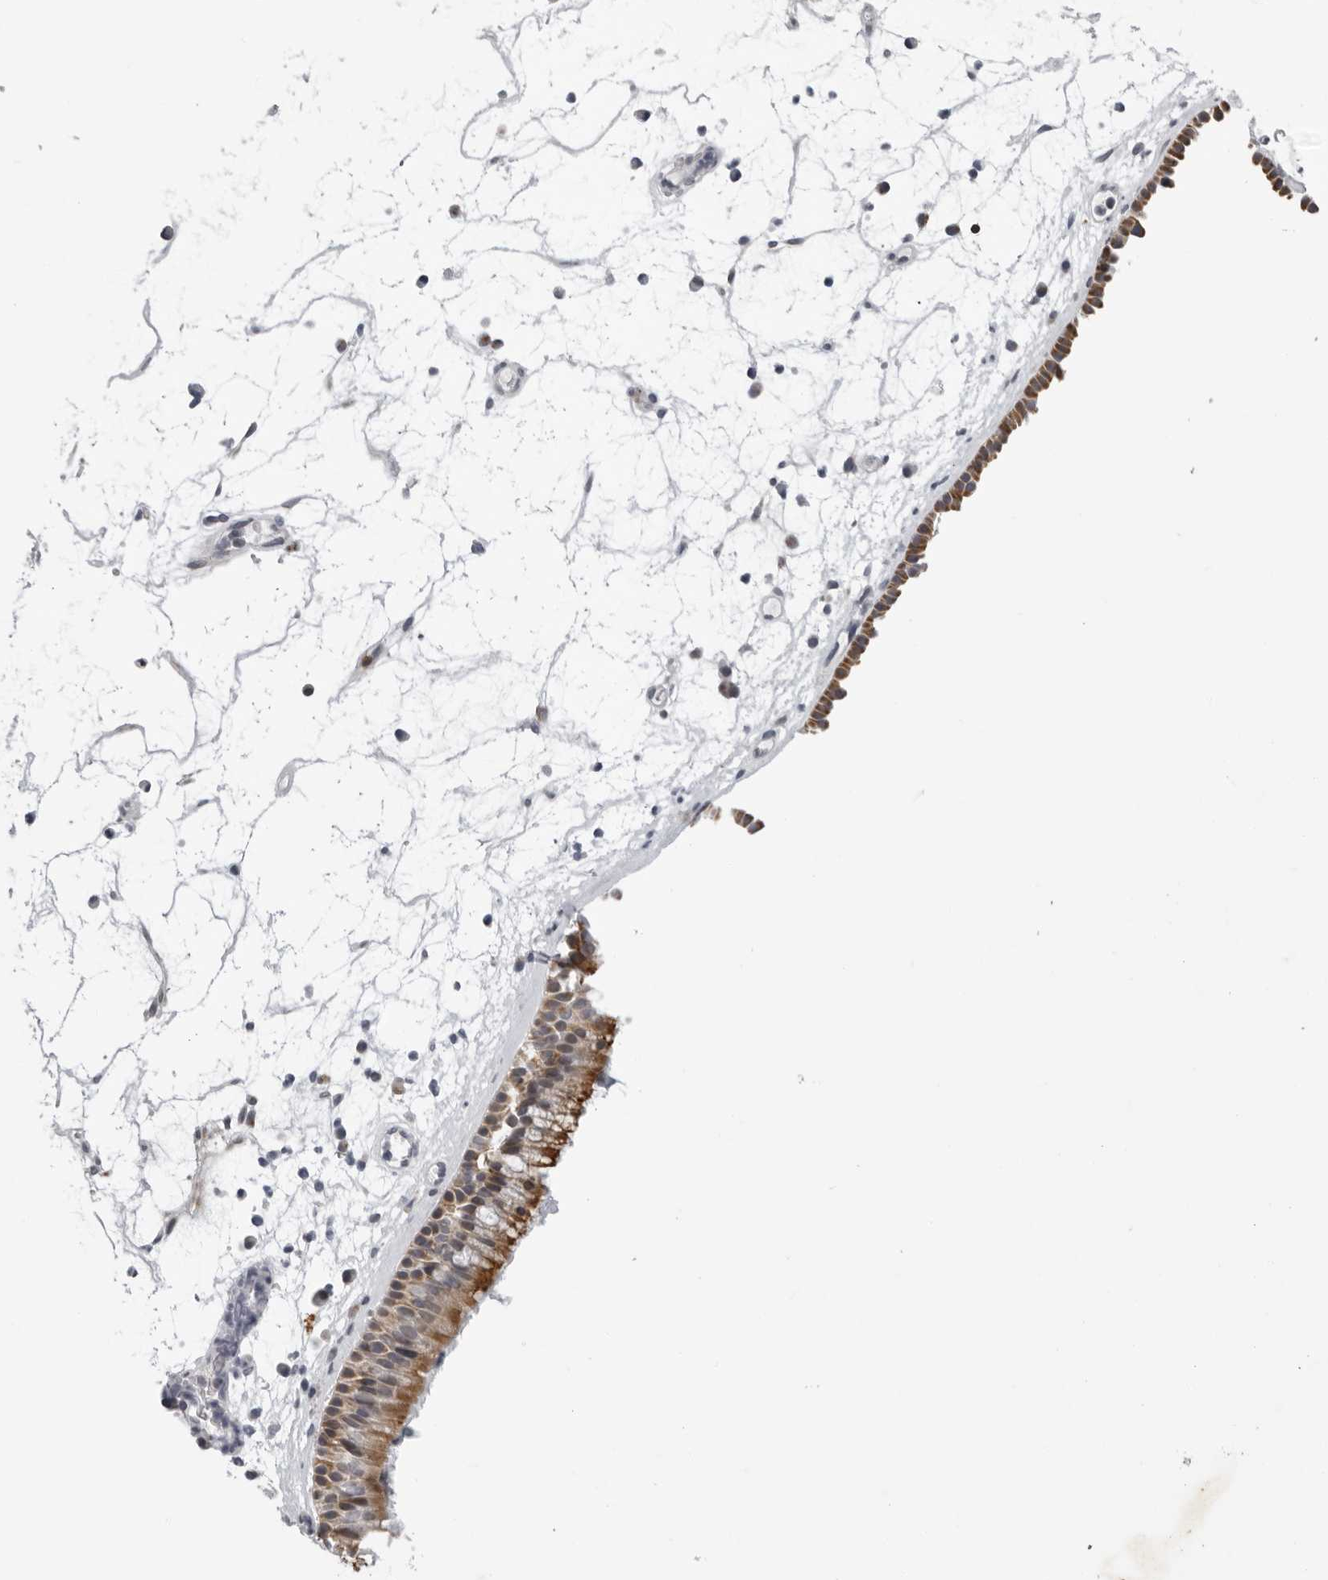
{"staining": {"intensity": "moderate", "quantity": ">75%", "location": "cytoplasmic/membranous"}, "tissue": "nasopharynx", "cell_type": "Respiratory epithelial cells", "image_type": "normal", "snomed": [{"axis": "morphology", "description": "Normal tissue, NOS"}, {"axis": "morphology", "description": "Inflammation, NOS"}, {"axis": "morphology", "description": "Malignant melanoma, Metastatic site"}, {"axis": "topography", "description": "Nasopharynx"}], "caption": "Approximately >75% of respiratory epithelial cells in normal human nasopharynx exhibit moderate cytoplasmic/membranous protein staining as visualized by brown immunohistochemical staining.", "gene": "CPT2", "patient": {"sex": "male", "age": 70}}